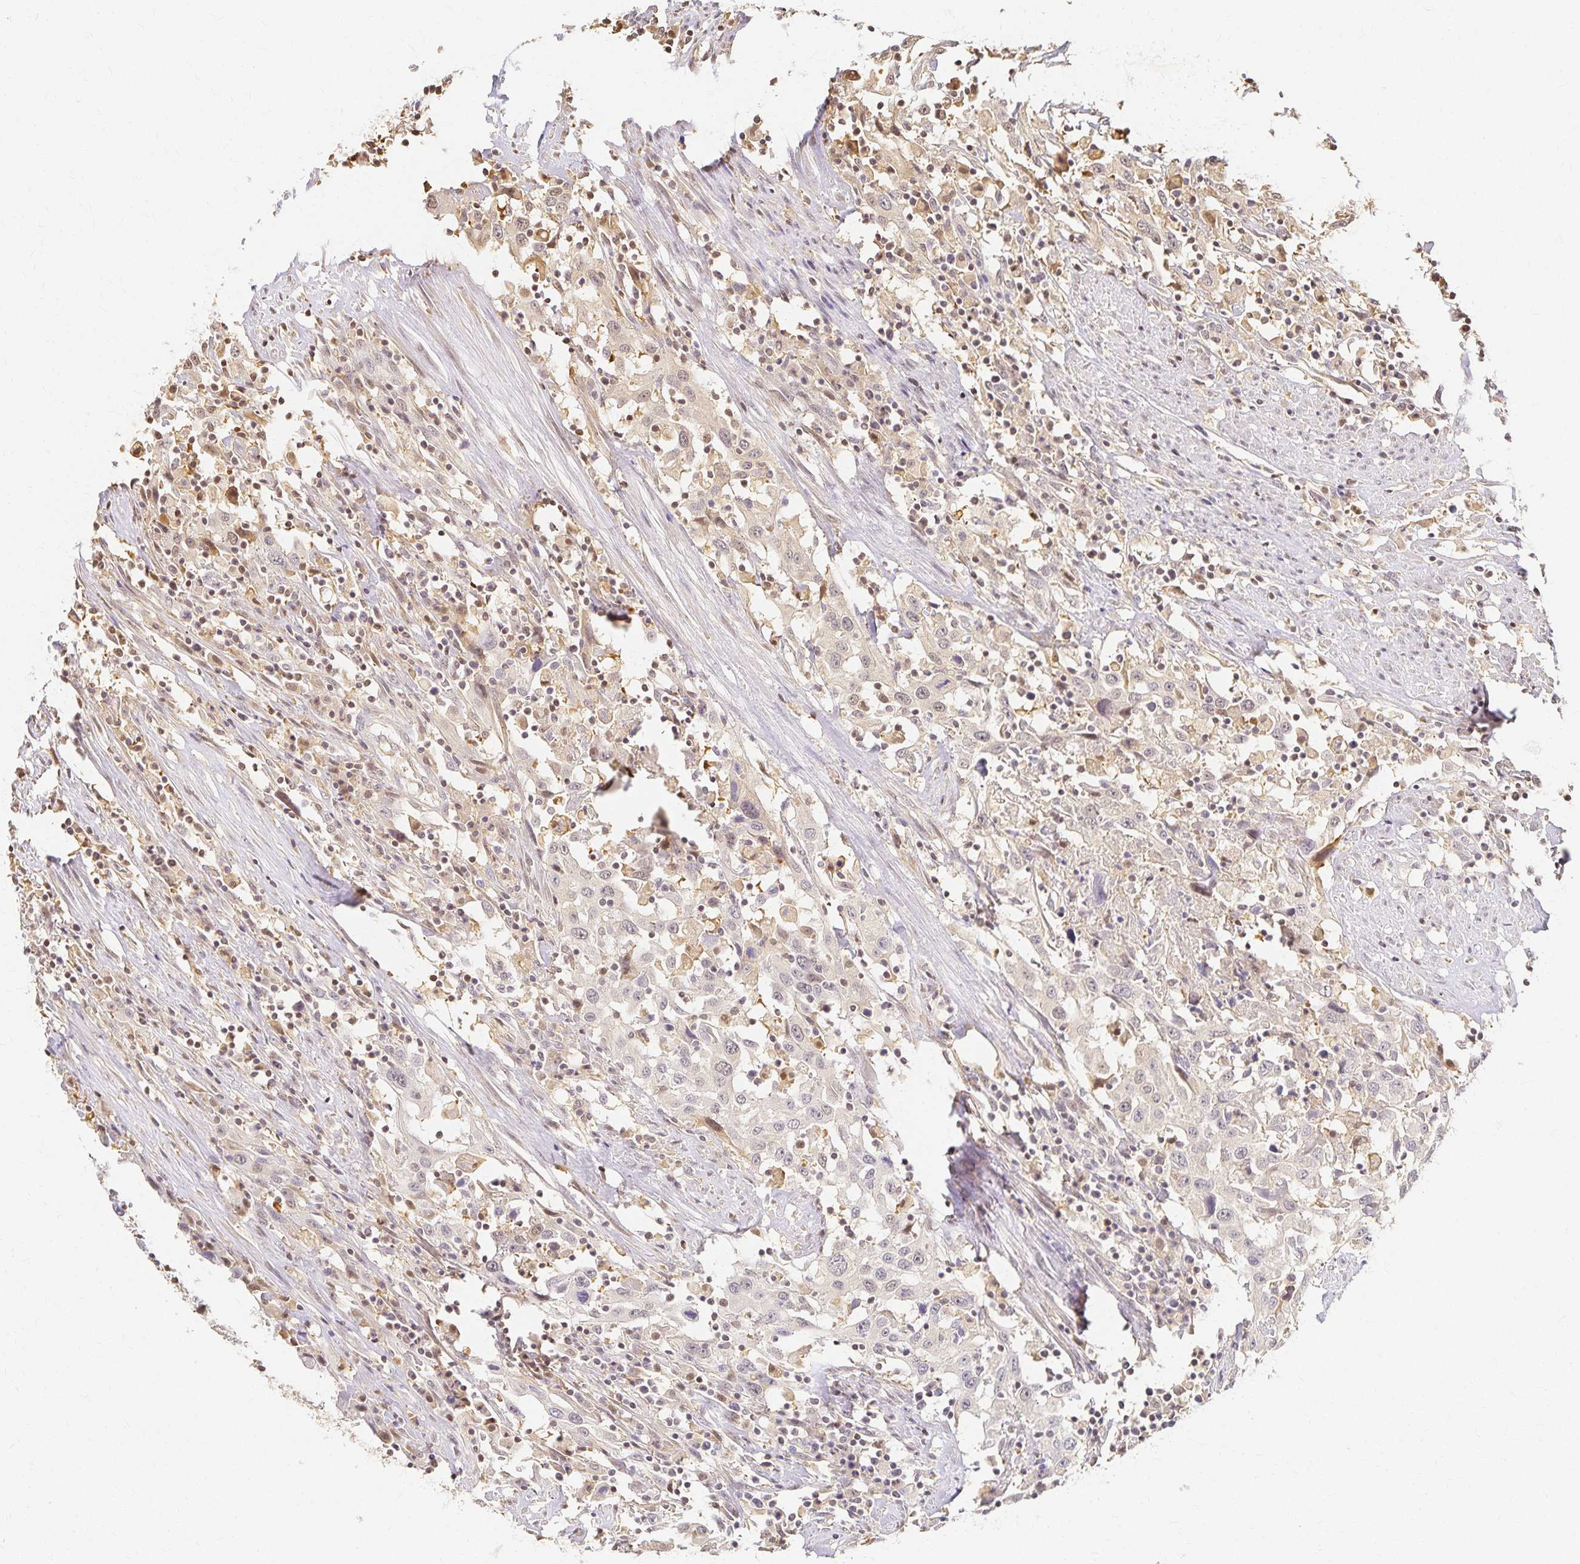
{"staining": {"intensity": "weak", "quantity": "<25%", "location": "cytoplasmic/membranous,nuclear"}, "tissue": "urothelial cancer", "cell_type": "Tumor cells", "image_type": "cancer", "snomed": [{"axis": "morphology", "description": "Urothelial carcinoma, High grade"}, {"axis": "topography", "description": "Urinary bladder"}], "caption": "This micrograph is of high-grade urothelial carcinoma stained with IHC to label a protein in brown with the nuclei are counter-stained blue. There is no expression in tumor cells.", "gene": "AZGP1", "patient": {"sex": "male", "age": 61}}